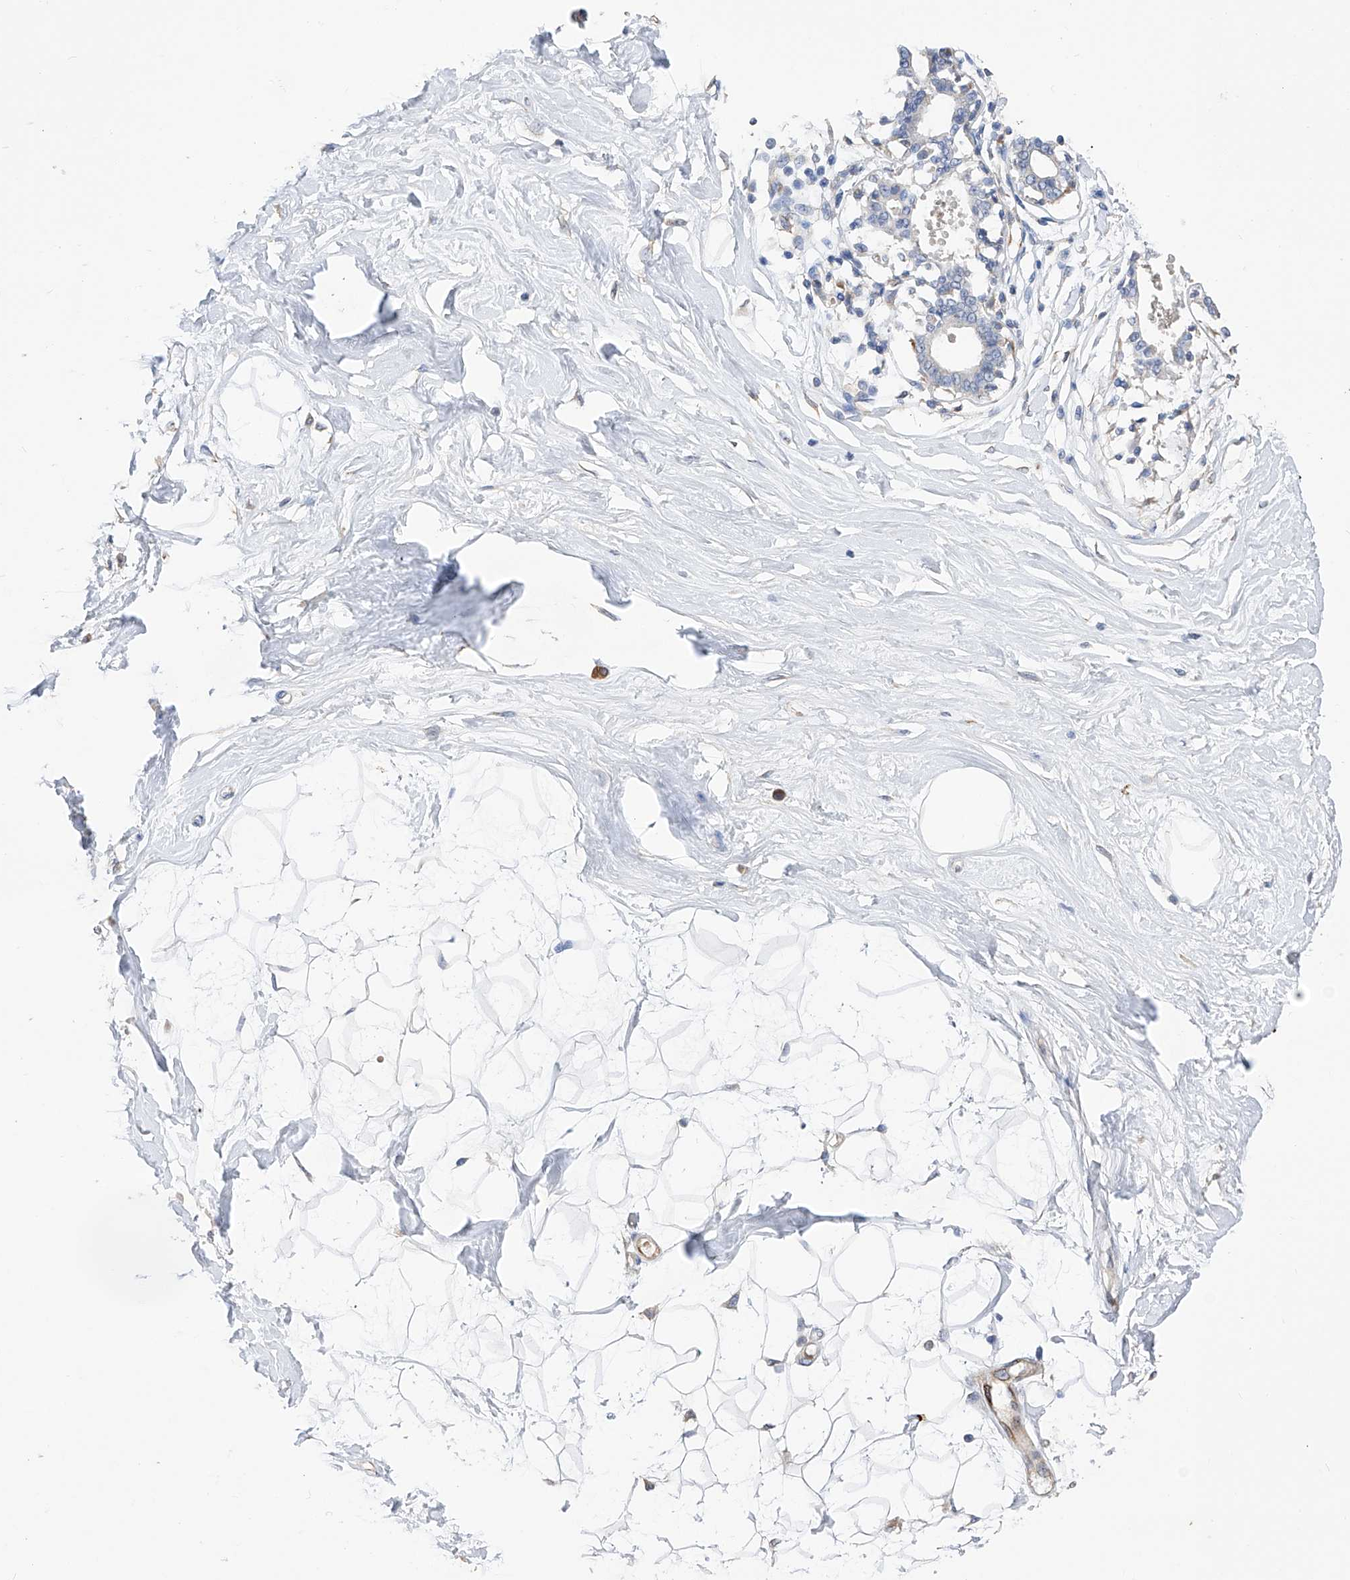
{"staining": {"intensity": "negative", "quantity": "none", "location": "none"}, "tissue": "breast", "cell_type": "Adipocytes", "image_type": "normal", "snomed": [{"axis": "morphology", "description": "Normal tissue, NOS"}, {"axis": "topography", "description": "Breast"}], "caption": "Adipocytes show no significant expression in unremarkable breast. (DAB (3,3'-diaminobenzidine) immunohistochemistry with hematoxylin counter stain).", "gene": "NFATC4", "patient": {"sex": "female", "age": 45}}